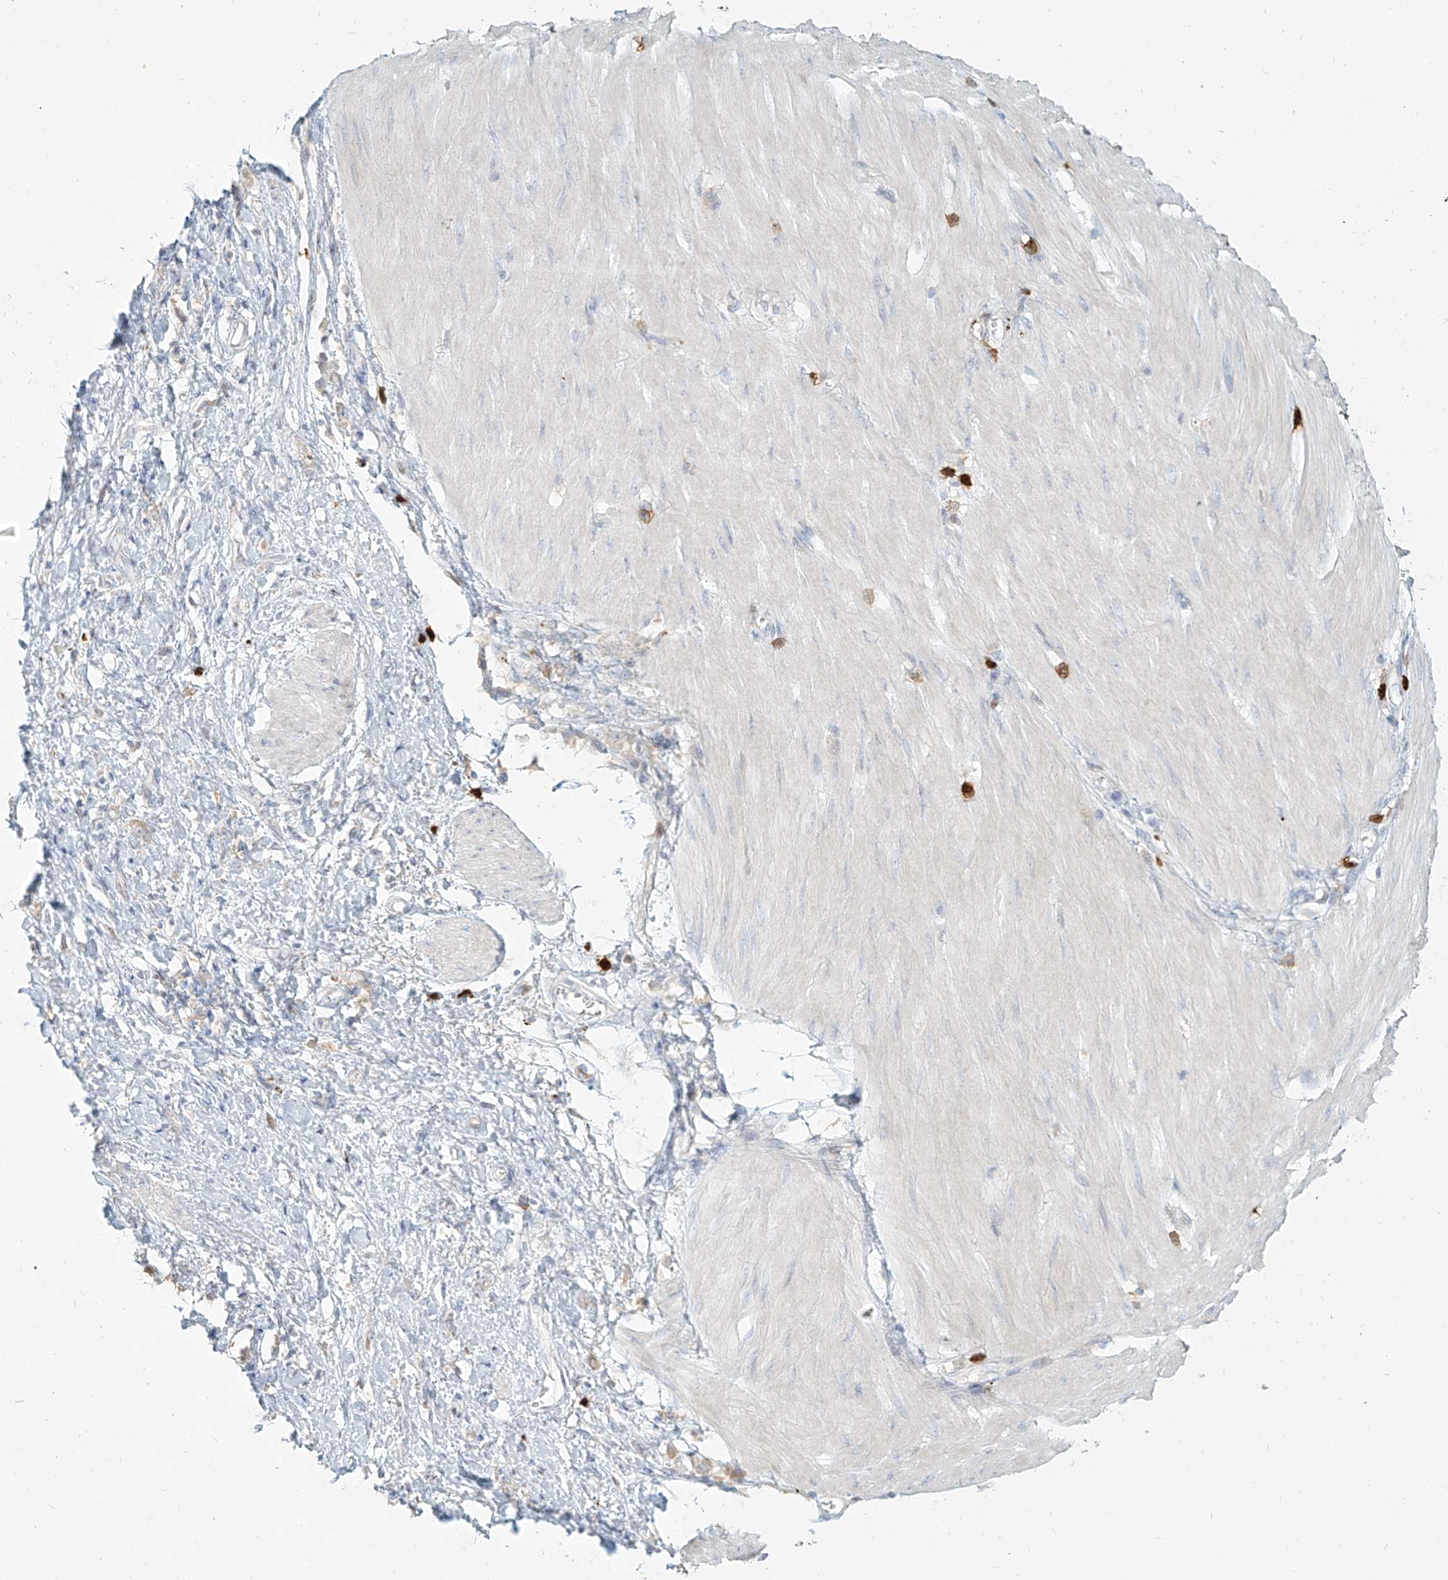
{"staining": {"intensity": "negative", "quantity": "none", "location": "none"}, "tissue": "stomach cancer", "cell_type": "Tumor cells", "image_type": "cancer", "snomed": [{"axis": "morphology", "description": "Adenocarcinoma, NOS"}, {"axis": "topography", "description": "Stomach"}], "caption": "The histopathology image exhibits no staining of tumor cells in adenocarcinoma (stomach).", "gene": "PGD", "patient": {"sex": "female", "age": 76}}